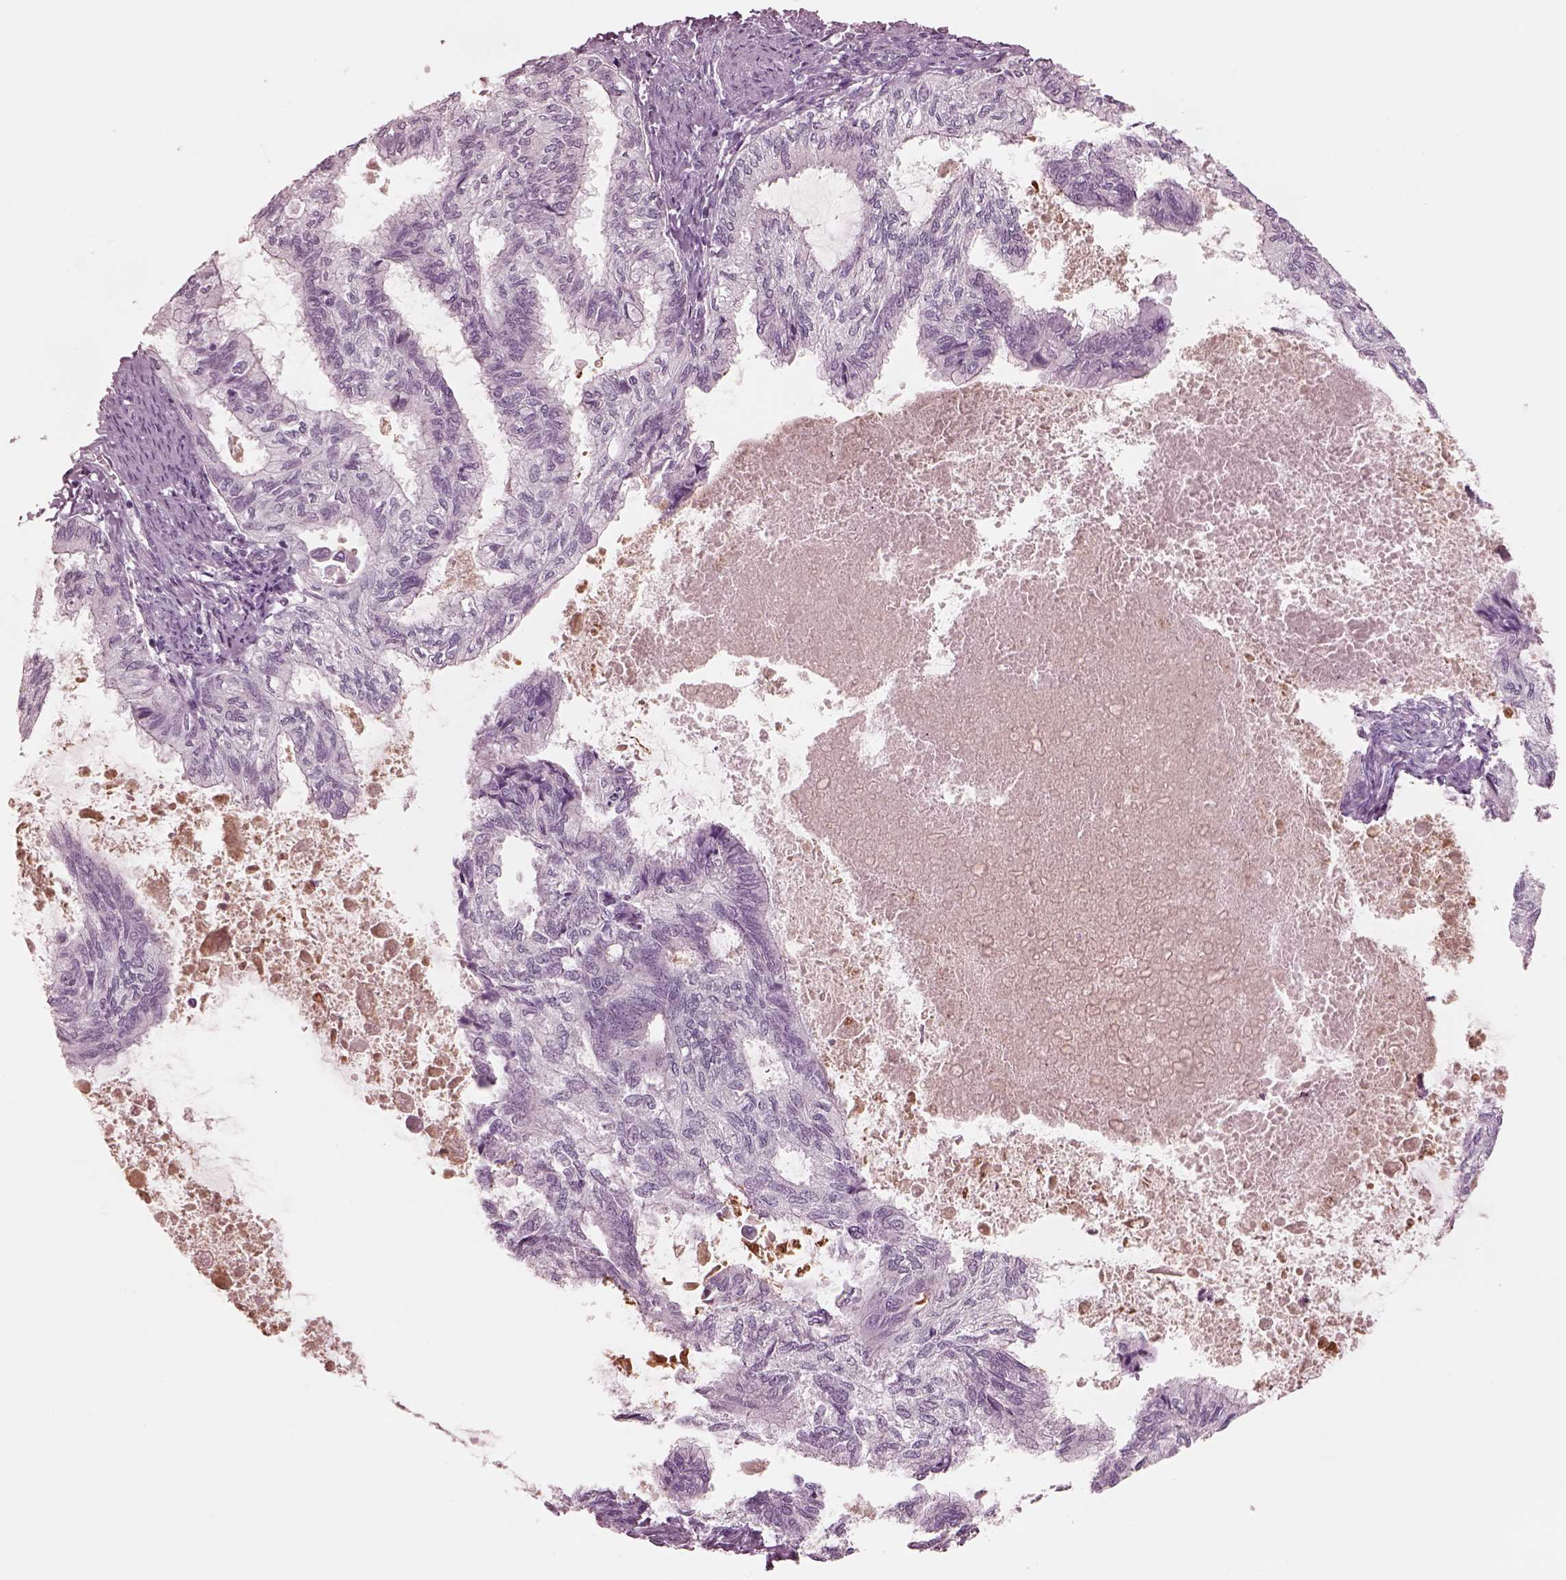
{"staining": {"intensity": "negative", "quantity": "none", "location": "none"}, "tissue": "endometrial cancer", "cell_type": "Tumor cells", "image_type": "cancer", "snomed": [{"axis": "morphology", "description": "Adenocarcinoma, NOS"}, {"axis": "topography", "description": "Endometrium"}], "caption": "Immunohistochemical staining of endometrial adenocarcinoma demonstrates no significant staining in tumor cells.", "gene": "GARIN4", "patient": {"sex": "female", "age": 86}}